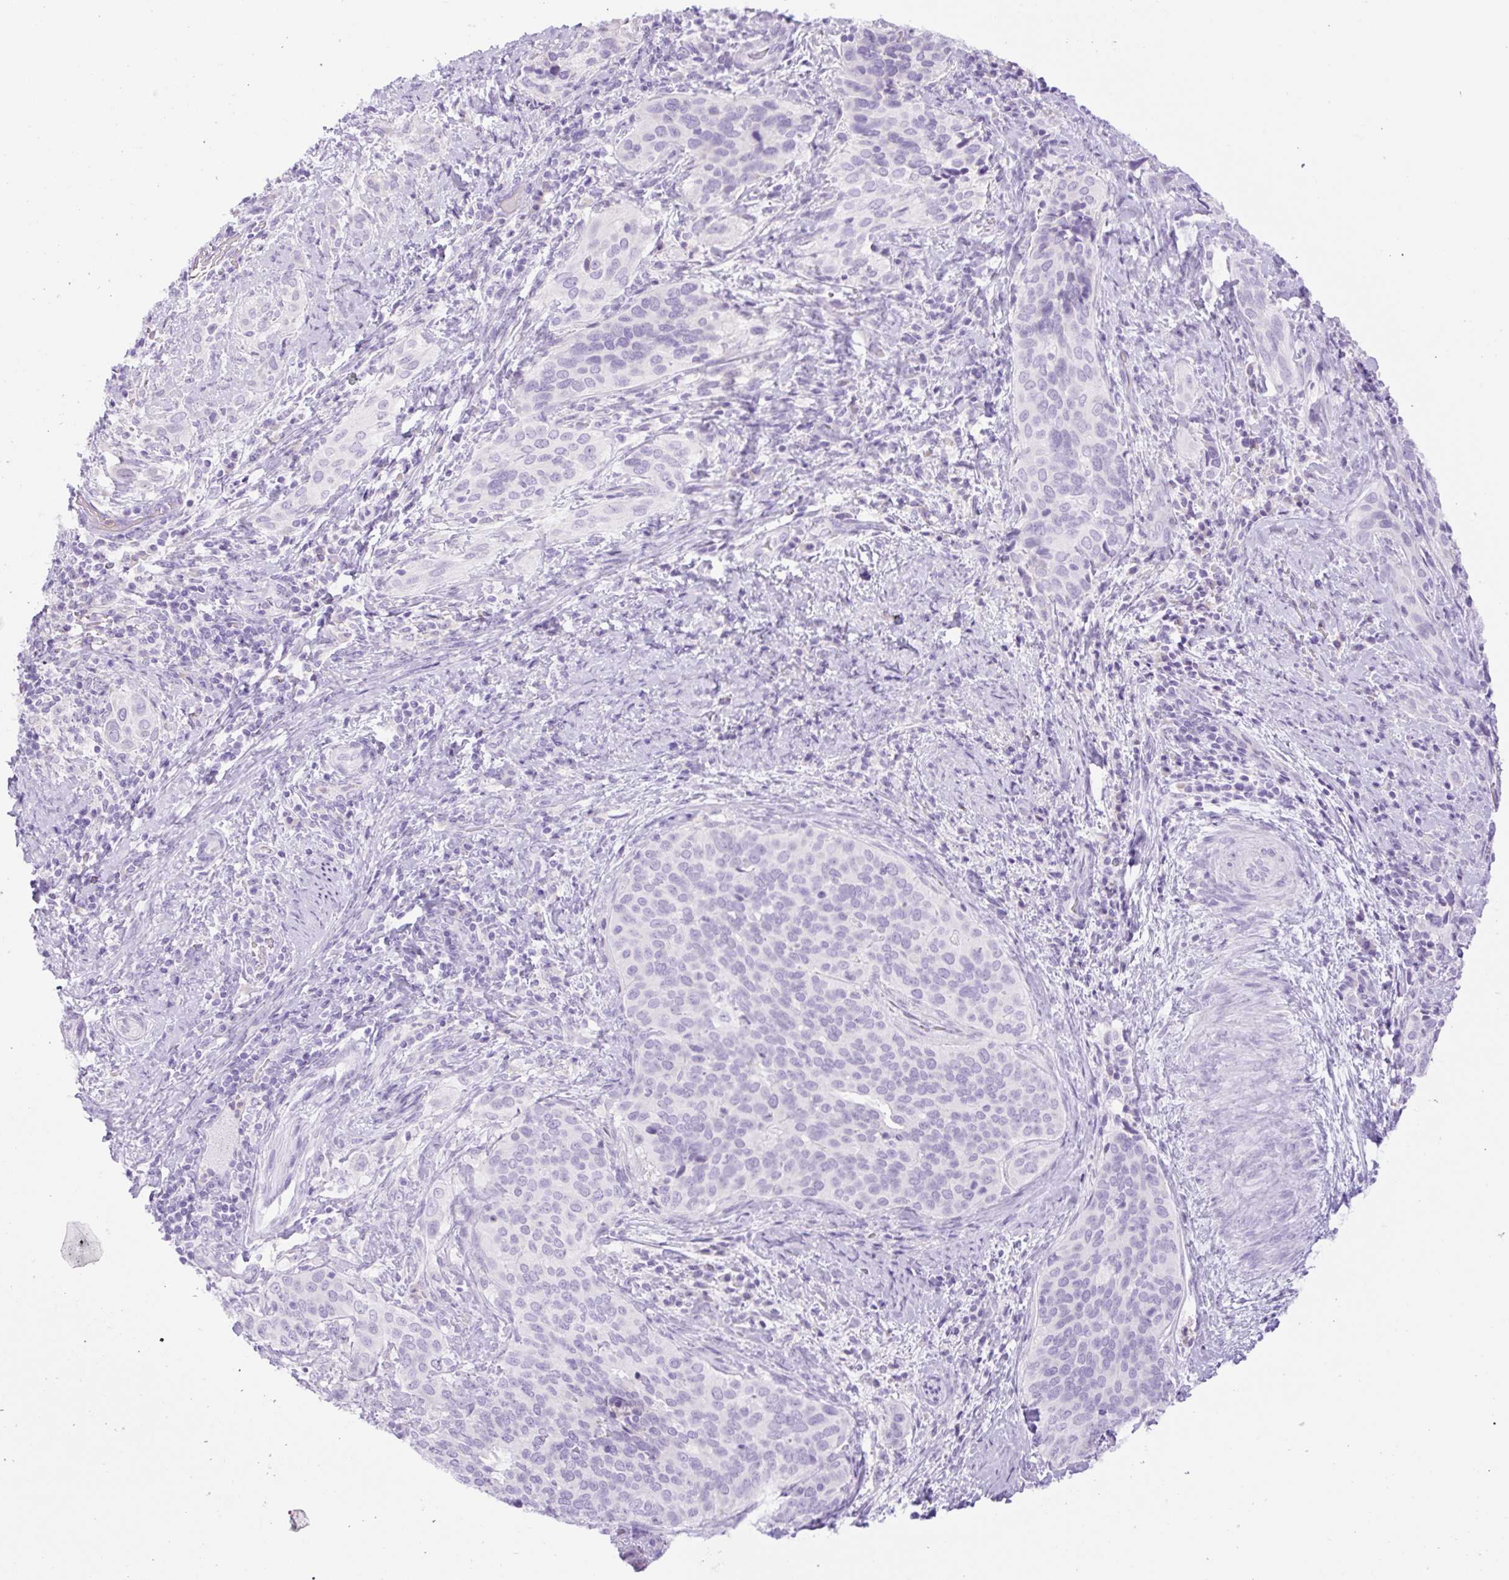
{"staining": {"intensity": "negative", "quantity": "none", "location": "none"}, "tissue": "cervical cancer", "cell_type": "Tumor cells", "image_type": "cancer", "snomed": [{"axis": "morphology", "description": "Squamous cell carcinoma, NOS"}, {"axis": "topography", "description": "Cervix"}], "caption": "DAB immunohistochemical staining of human cervical cancer (squamous cell carcinoma) demonstrates no significant positivity in tumor cells.", "gene": "SLC25A40", "patient": {"sex": "female", "age": 38}}